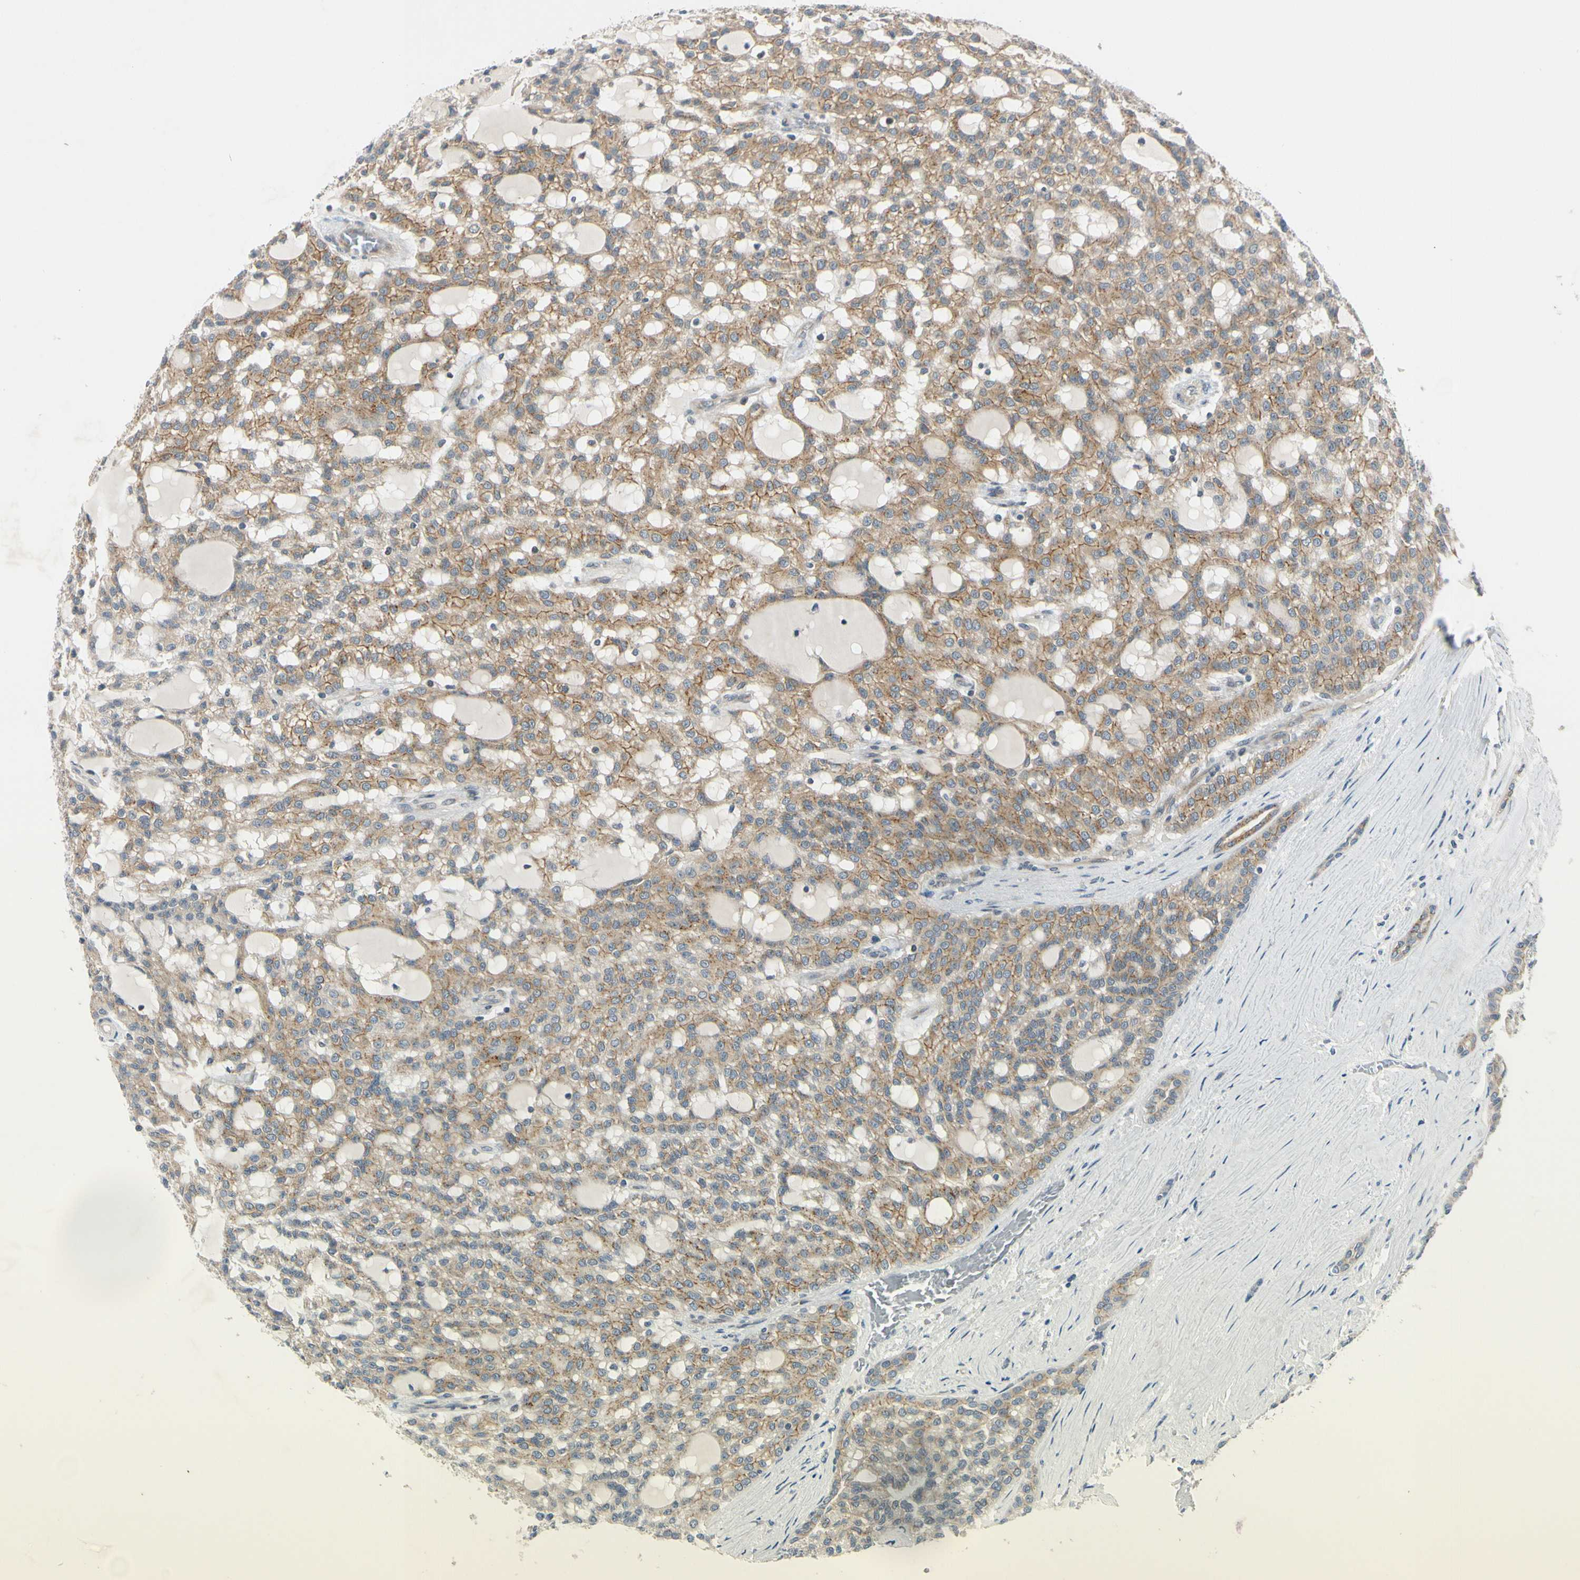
{"staining": {"intensity": "moderate", "quantity": ">75%", "location": "cytoplasmic/membranous"}, "tissue": "renal cancer", "cell_type": "Tumor cells", "image_type": "cancer", "snomed": [{"axis": "morphology", "description": "Adenocarcinoma, NOS"}, {"axis": "topography", "description": "Kidney"}], "caption": "The immunohistochemical stain shows moderate cytoplasmic/membranous positivity in tumor cells of renal cancer (adenocarcinoma) tissue.", "gene": "RPS6KB2", "patient": {"sex": "male", "age": 63}}